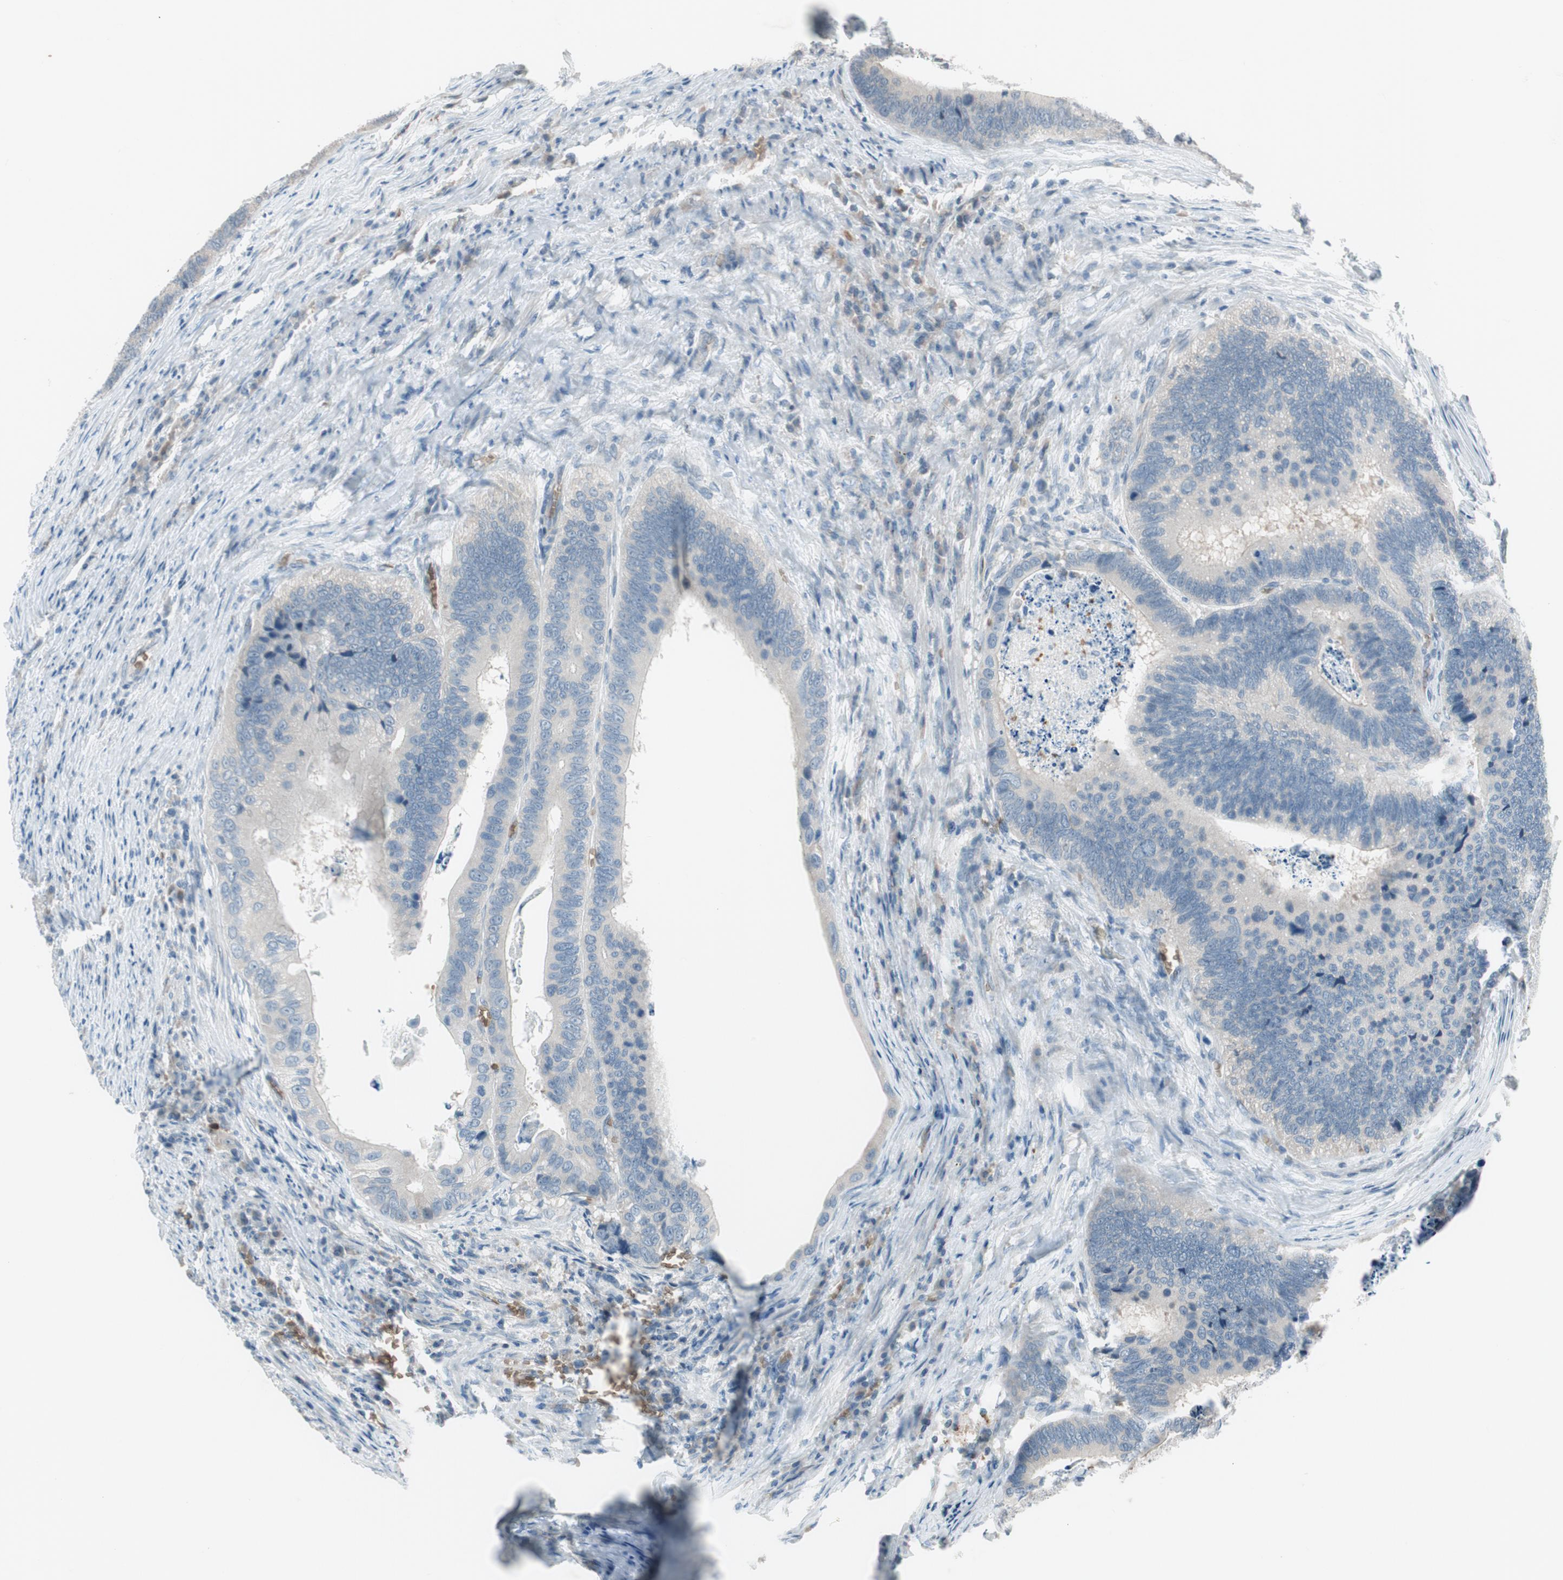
{"staining": {"intensity": "negative", "quantity": "none", "location": "none"}, "tissue": "colorectal cancer", "cell_type": "Tumor cells", "image_type": "cancer", "snomed": [{"axis": "morphology", "description": "Adenocarcinoma, NOS"}, {"axis": "topography", "description": "Colon"}], "caption": "Immunohistochemistry micrograph of human adenocarcinoma (colorectal) stained for a protein (brown), which demonstrates no staining in tumor cells. (Brightfield microscopy of DAB (3,3'-diaminobenzidine) IHC at high magnification).", "gene": "GYPC", "patient": {"sex": "male", "age": 72}}